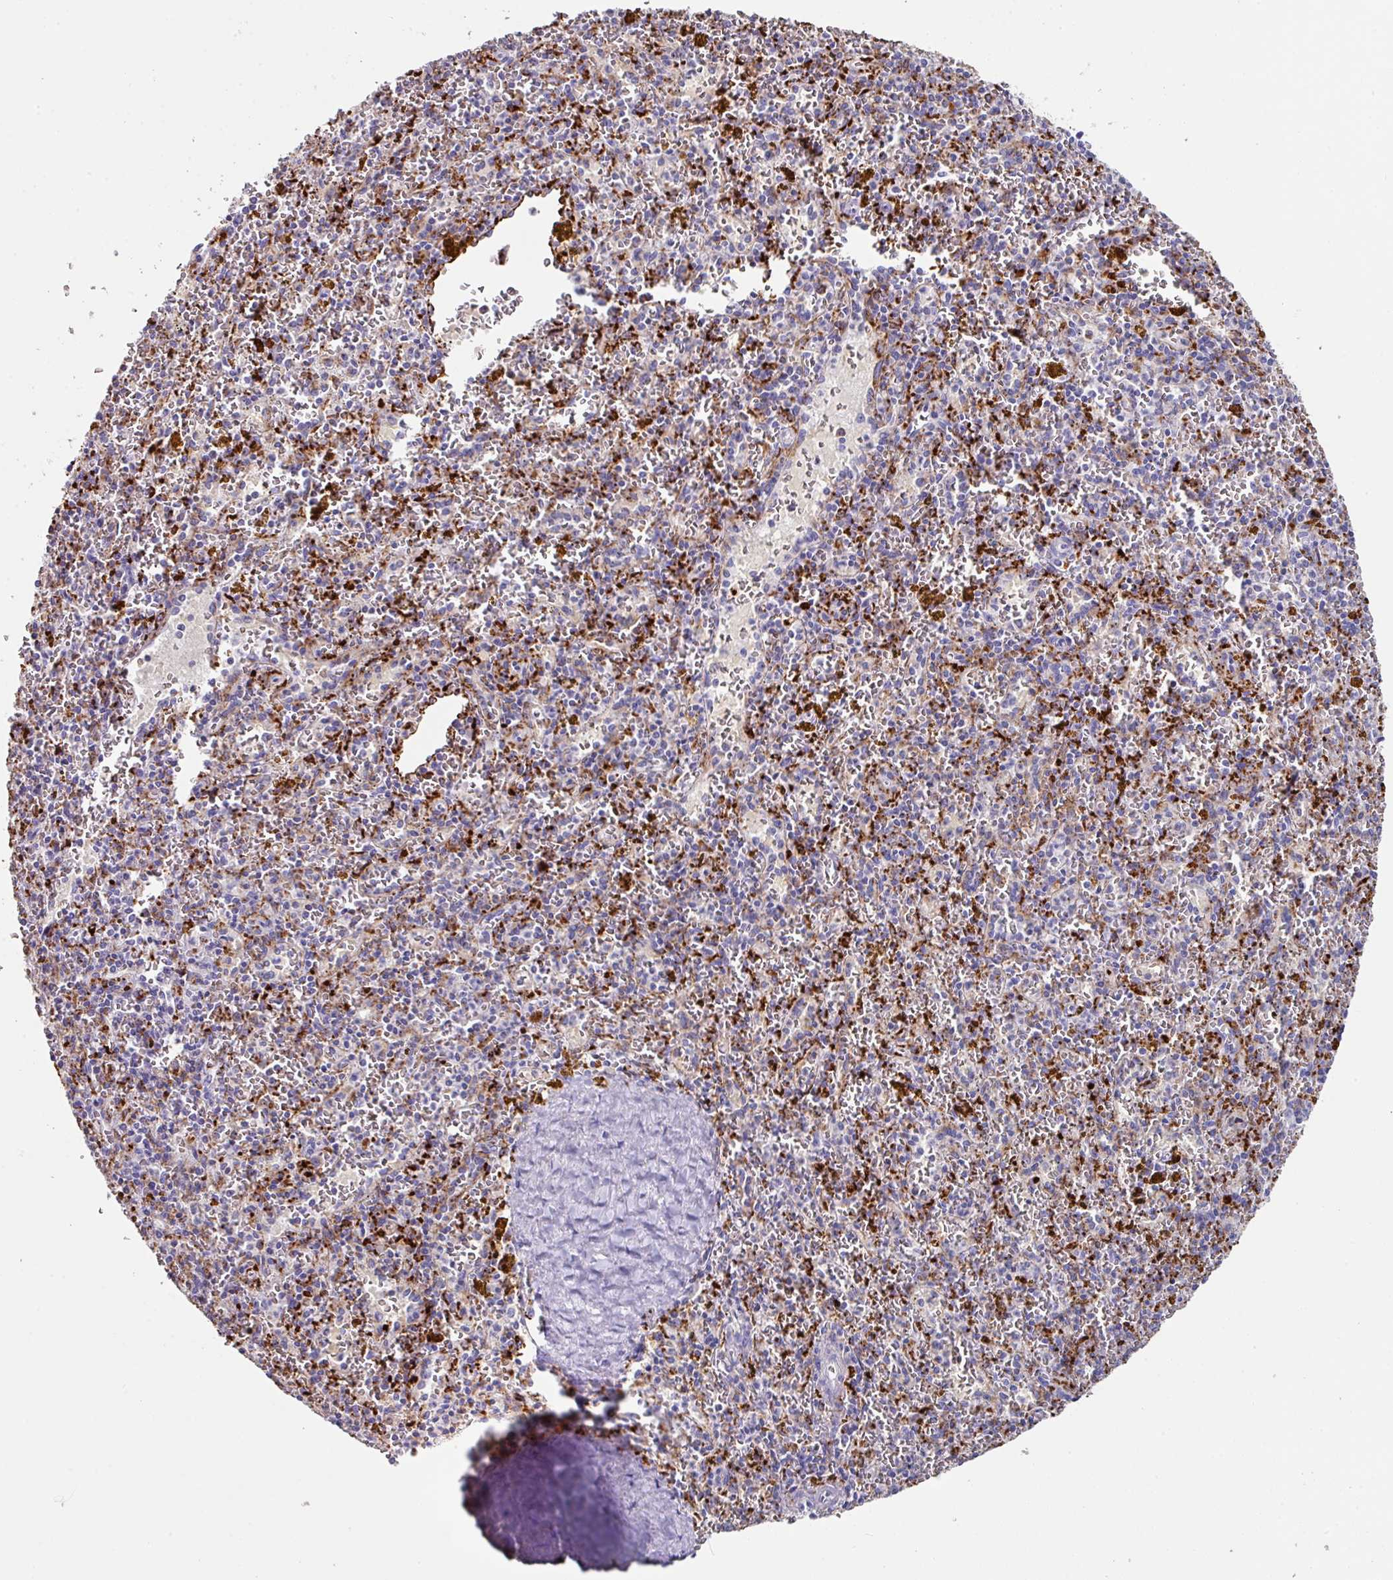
{"staining": {"intensity": "strong", "quantity": "25%-75%", "location": "cytoplasmic/membranous"}, "tissue": "spleen", "cell_type": "Cells in red pulp", "image_type": "normal", "snomed": [{"axis": "morphology", "description": "Normal tissue, NOS"}, {"axis": "topography", "description": "Spleen"}], "caption": "DAB (3,3'-diaminobenzidine) immunohistochemical staining of benign human spleen displays strong cytoplasmic/membranous protein positivity in approximately 25%-75% of cells in red pulp.", "gene": "CPVL", "patient": {"sex": "male", "age": 57}}